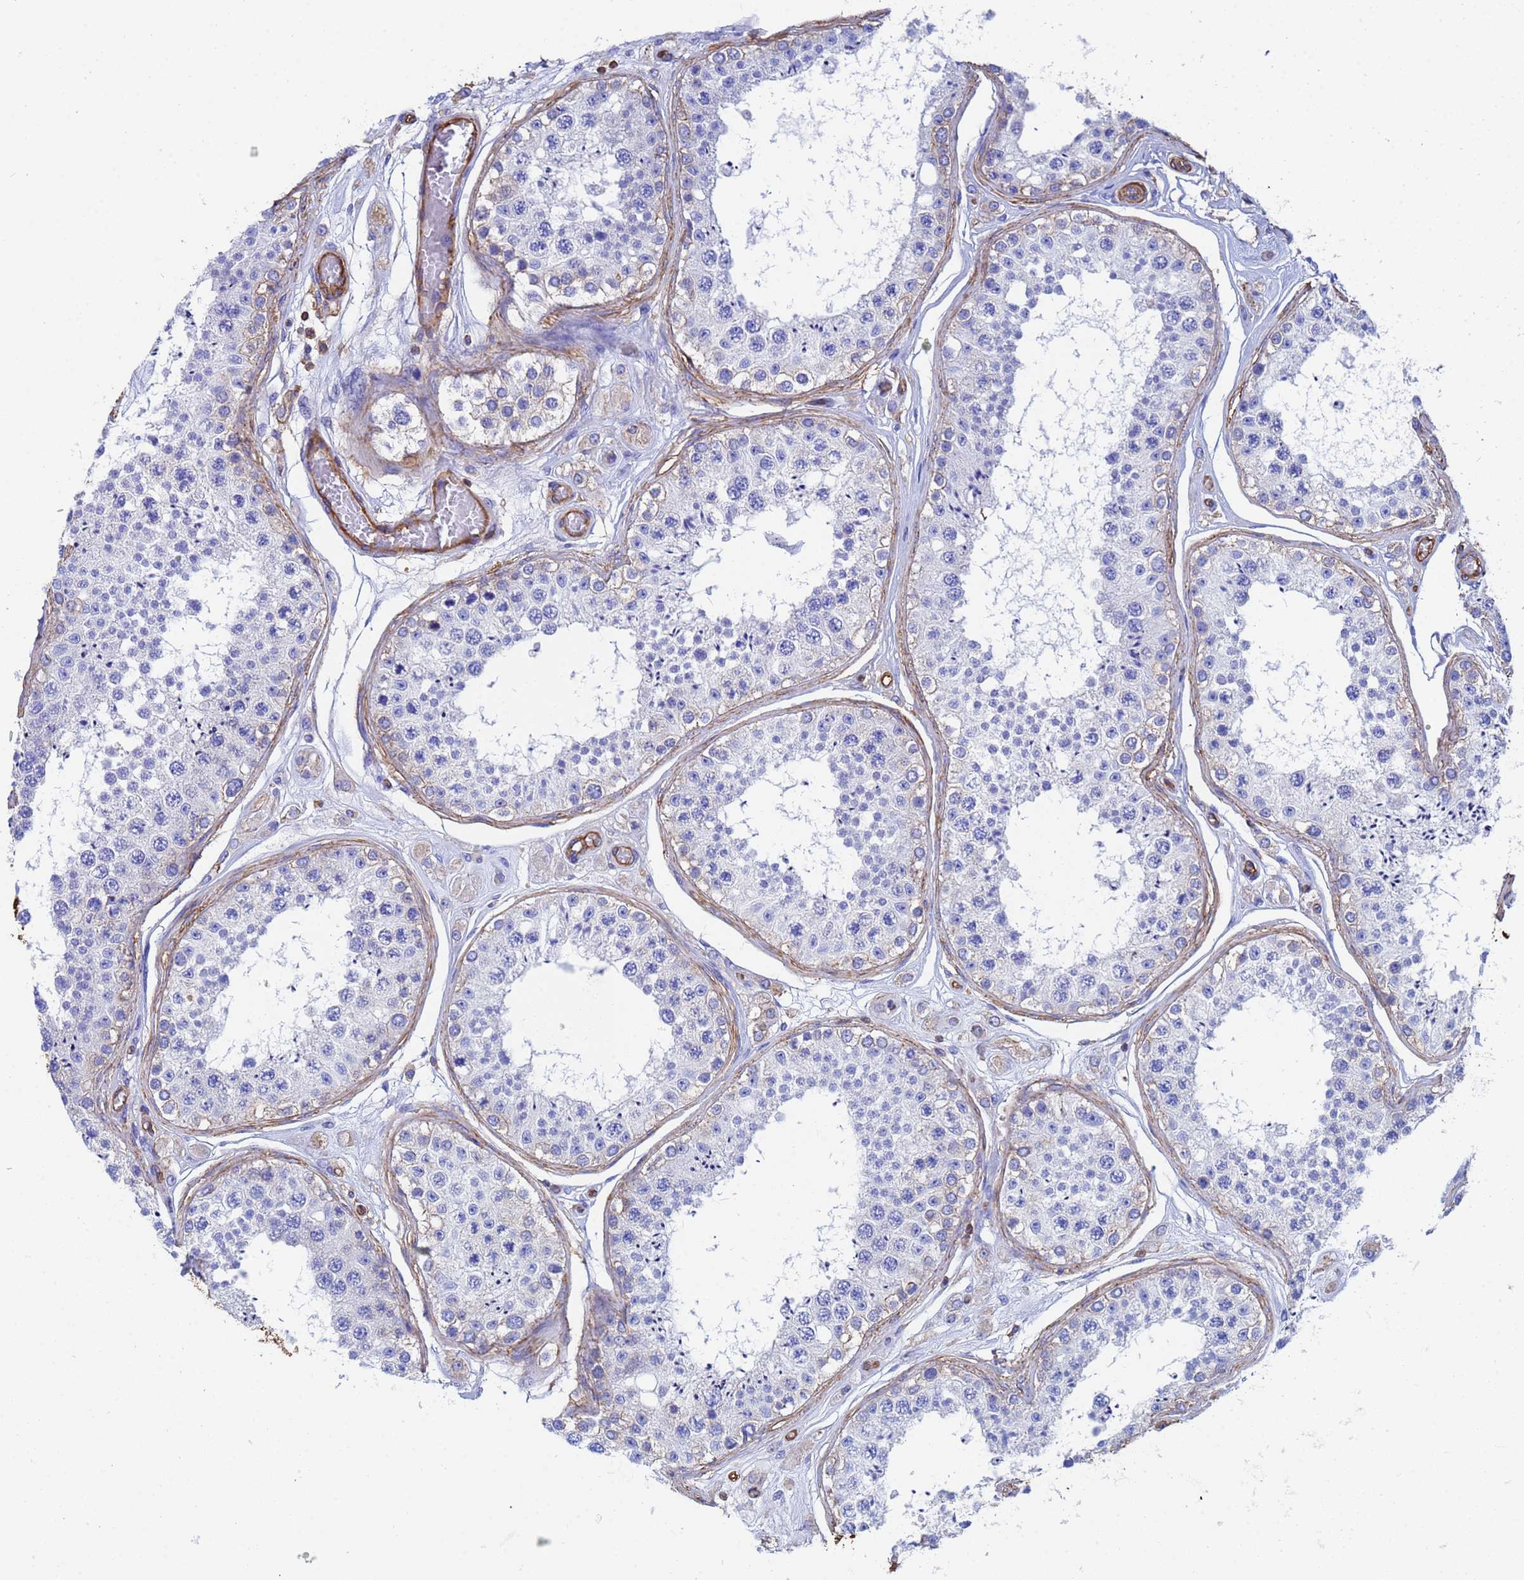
{"staining": {"intensity": "negative", "quantity": "none", "location": "none"}, "tissue": "testis", "cell_type": "Cells in seminiferous ducts", "image_type": "normal", "snomed": [{"axis": "morphology", "description": "Normal tissue, NOS"}, {"axis": "topography", "description": "Testis"}], "caption": "High power microscopy photomicrograph of an IHC histopathology image of normal testis, revealing no significant staining in cells in seminiferous ducts.", "gene": "MYL12A", "patient": {"sex": "male", "age": 25}}